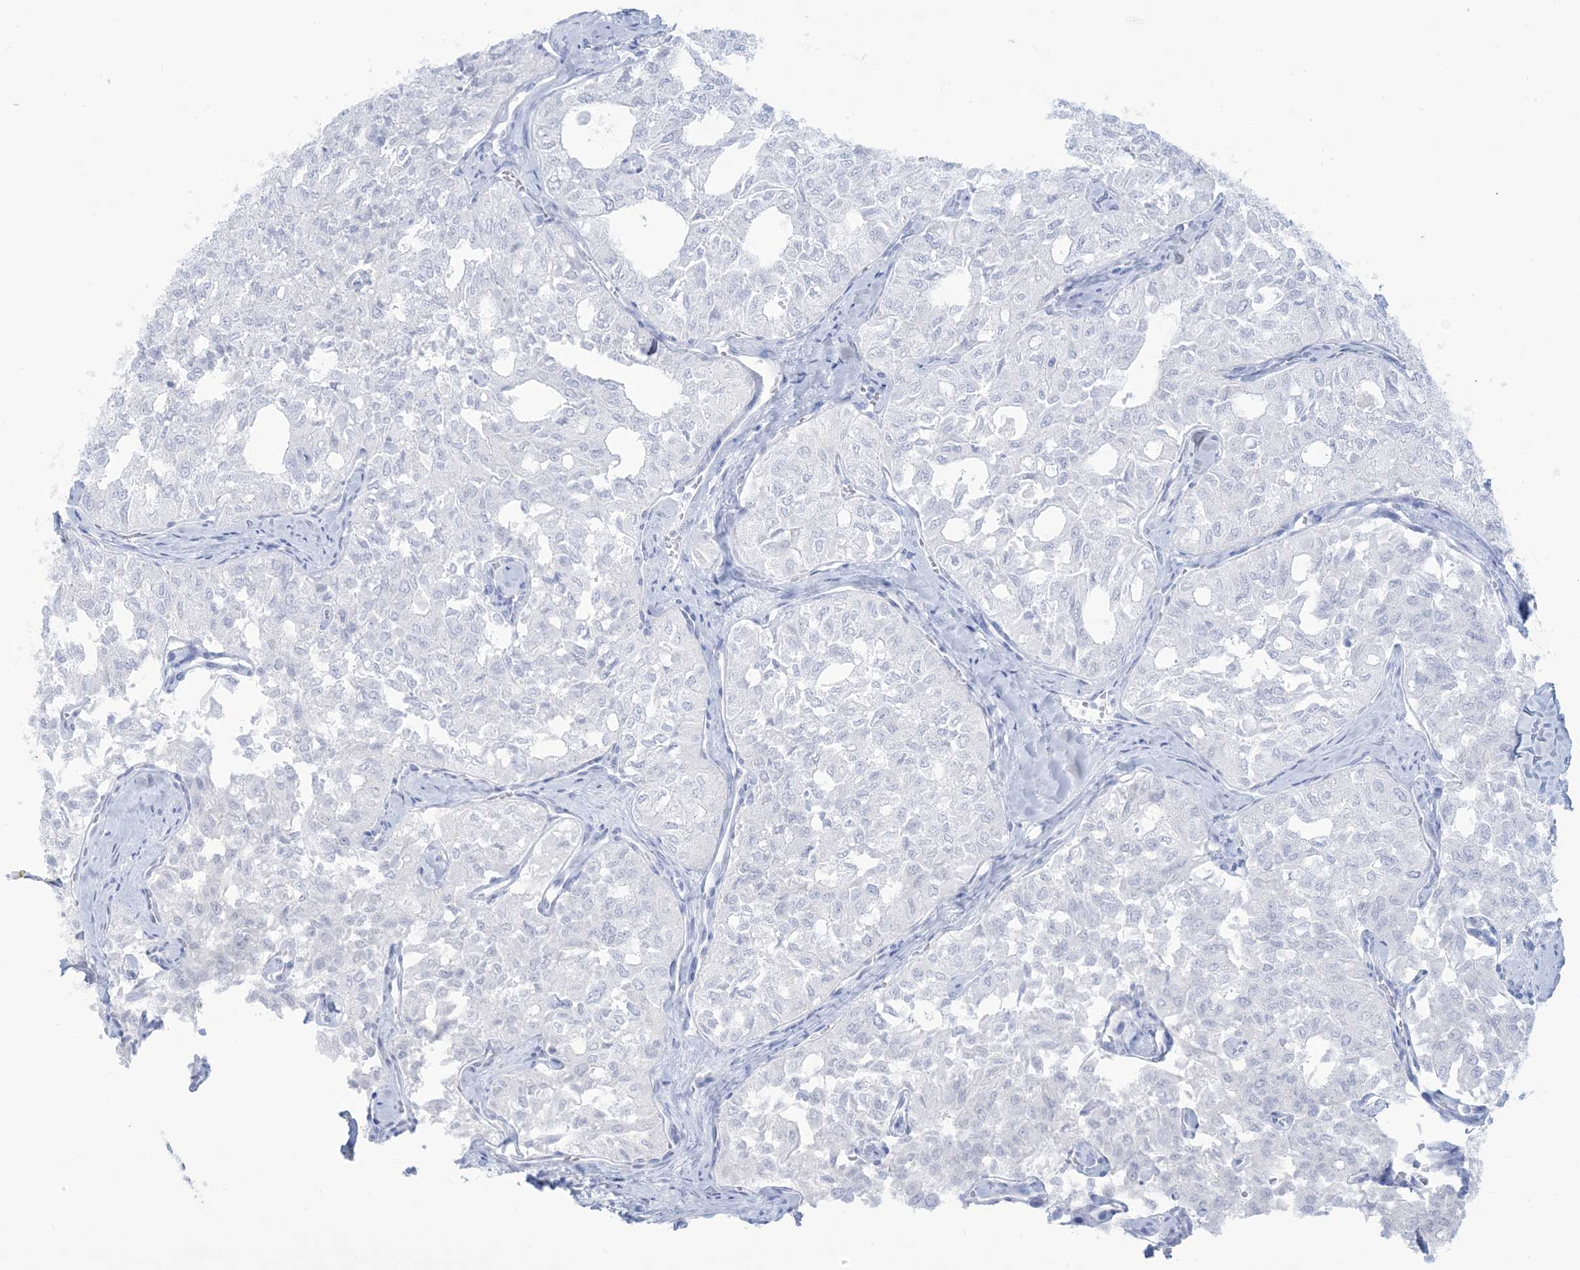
{"staining": {"intensity": "negative", "quantity": "none", "location": "none"}, "tissue": "thyroid cancer", "cell_type": "Tumor cells", "image_type": "cancer", "snomed": [{"axis": "morphology", "description": "Follicular adenoma carcinoma, NOS"}, {"axis": "topography", "description": "Thyroid gland"}], "caption": "Immunohistochemistry of human follicular adenoma carcinoma (thyroid) exhibits no staining in tumor cells.", "gene": "AGXT", "patient": {"sex": "male", "age": 75}}